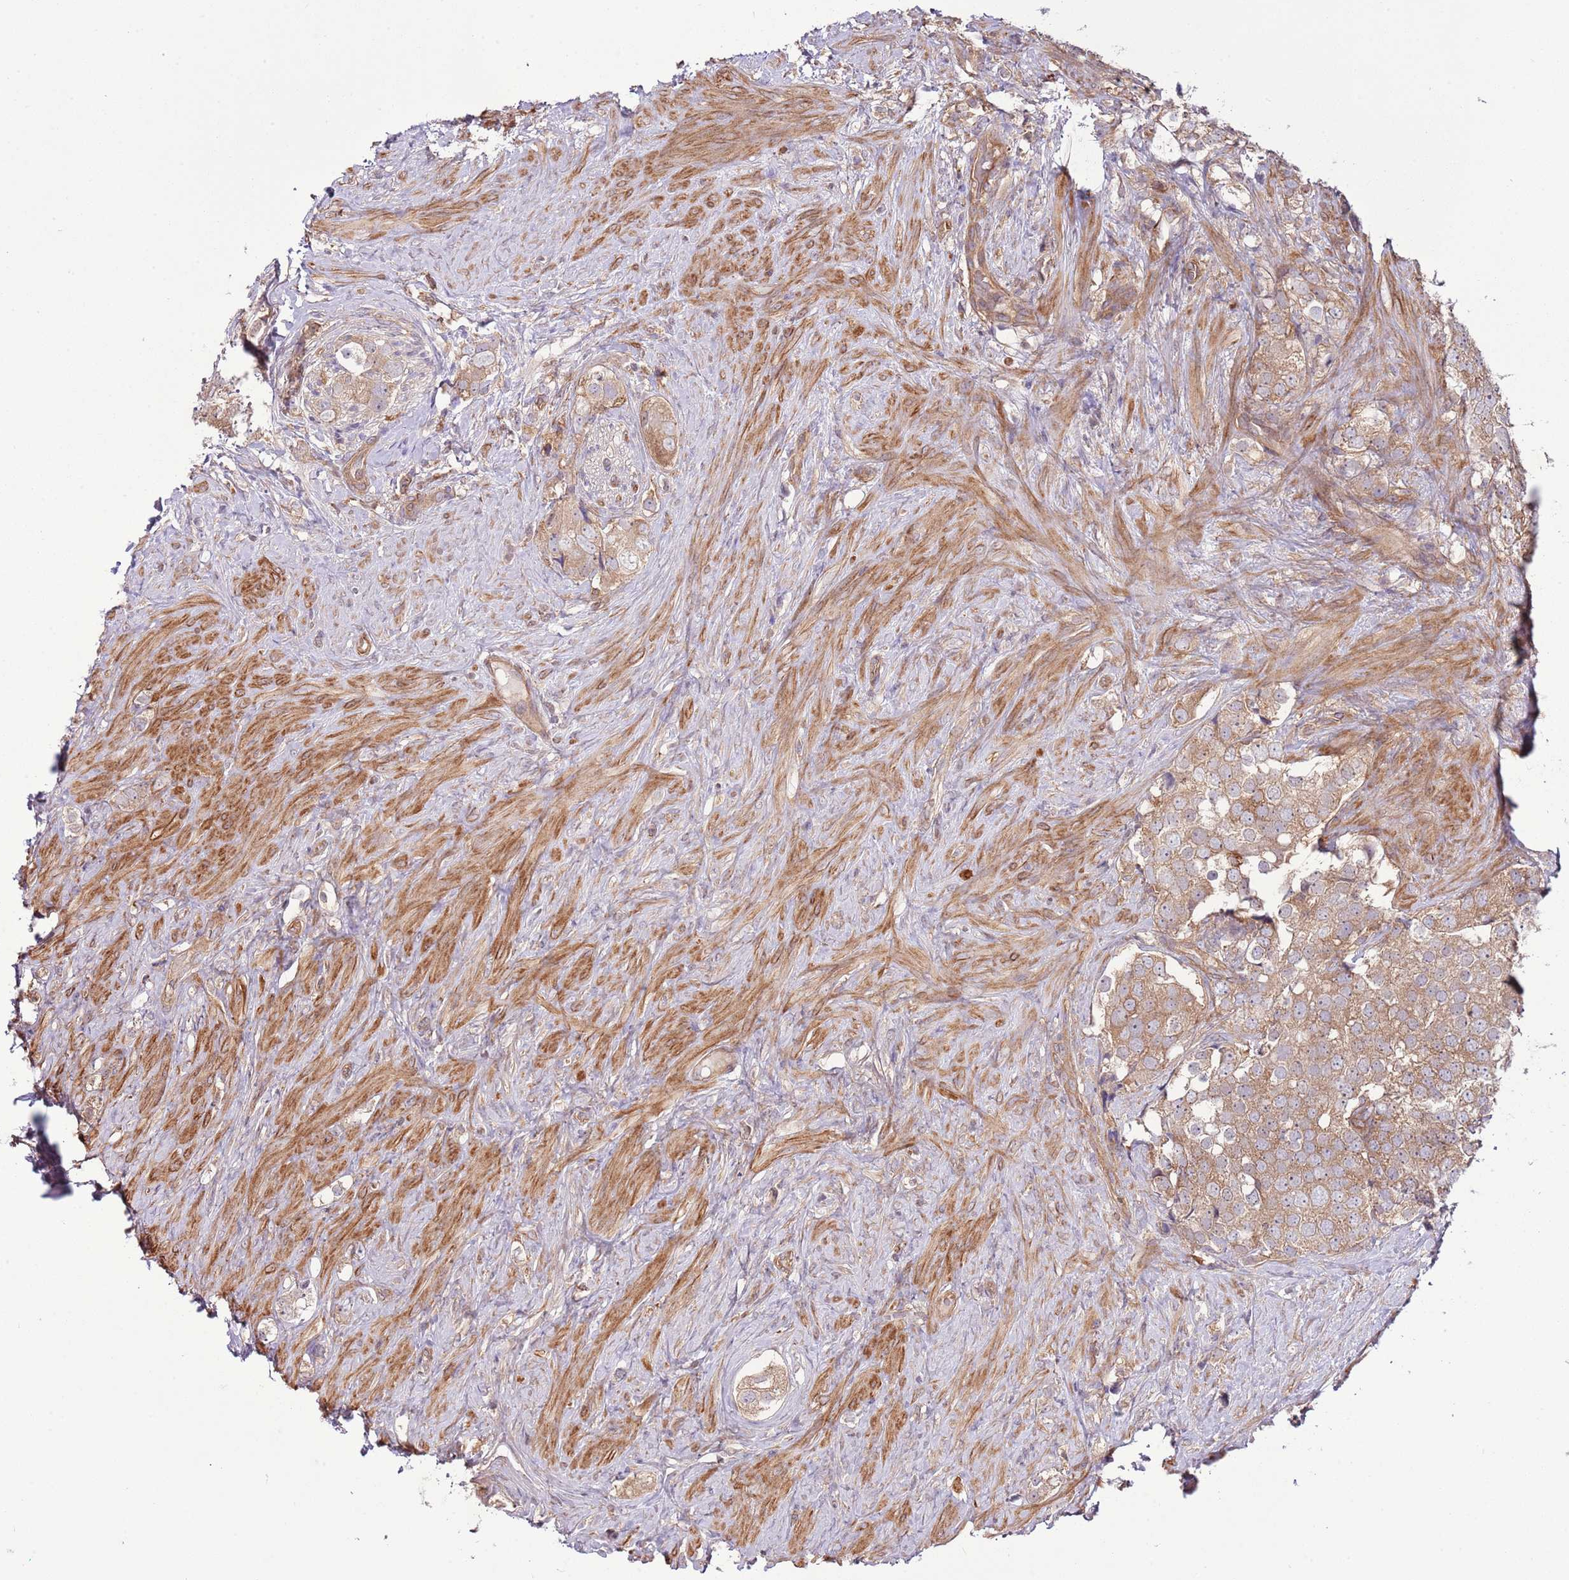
{"staining": {"intensity": "moderate", "quantity": ">75%", "location": "cytoplasmic/membranous"}, "tissue": "prostate cancer", "cell_type": "Tumor cells", "image_type": "cancer", "snomed": [{"axis": "morphology", "description": "Adenocarcinoma, High grade"}, {"axis": "topography", "description": "Prostate"}], "caption": "A medium amount of moderate cytoplasmic/membranous expression is identified in approximately >75% of tumor cells in prostate cancer (adenocarcinoma (high-grade)) tissue.", "gene": "LPIN2", "patient": {"sex": "male", "age": 49}}